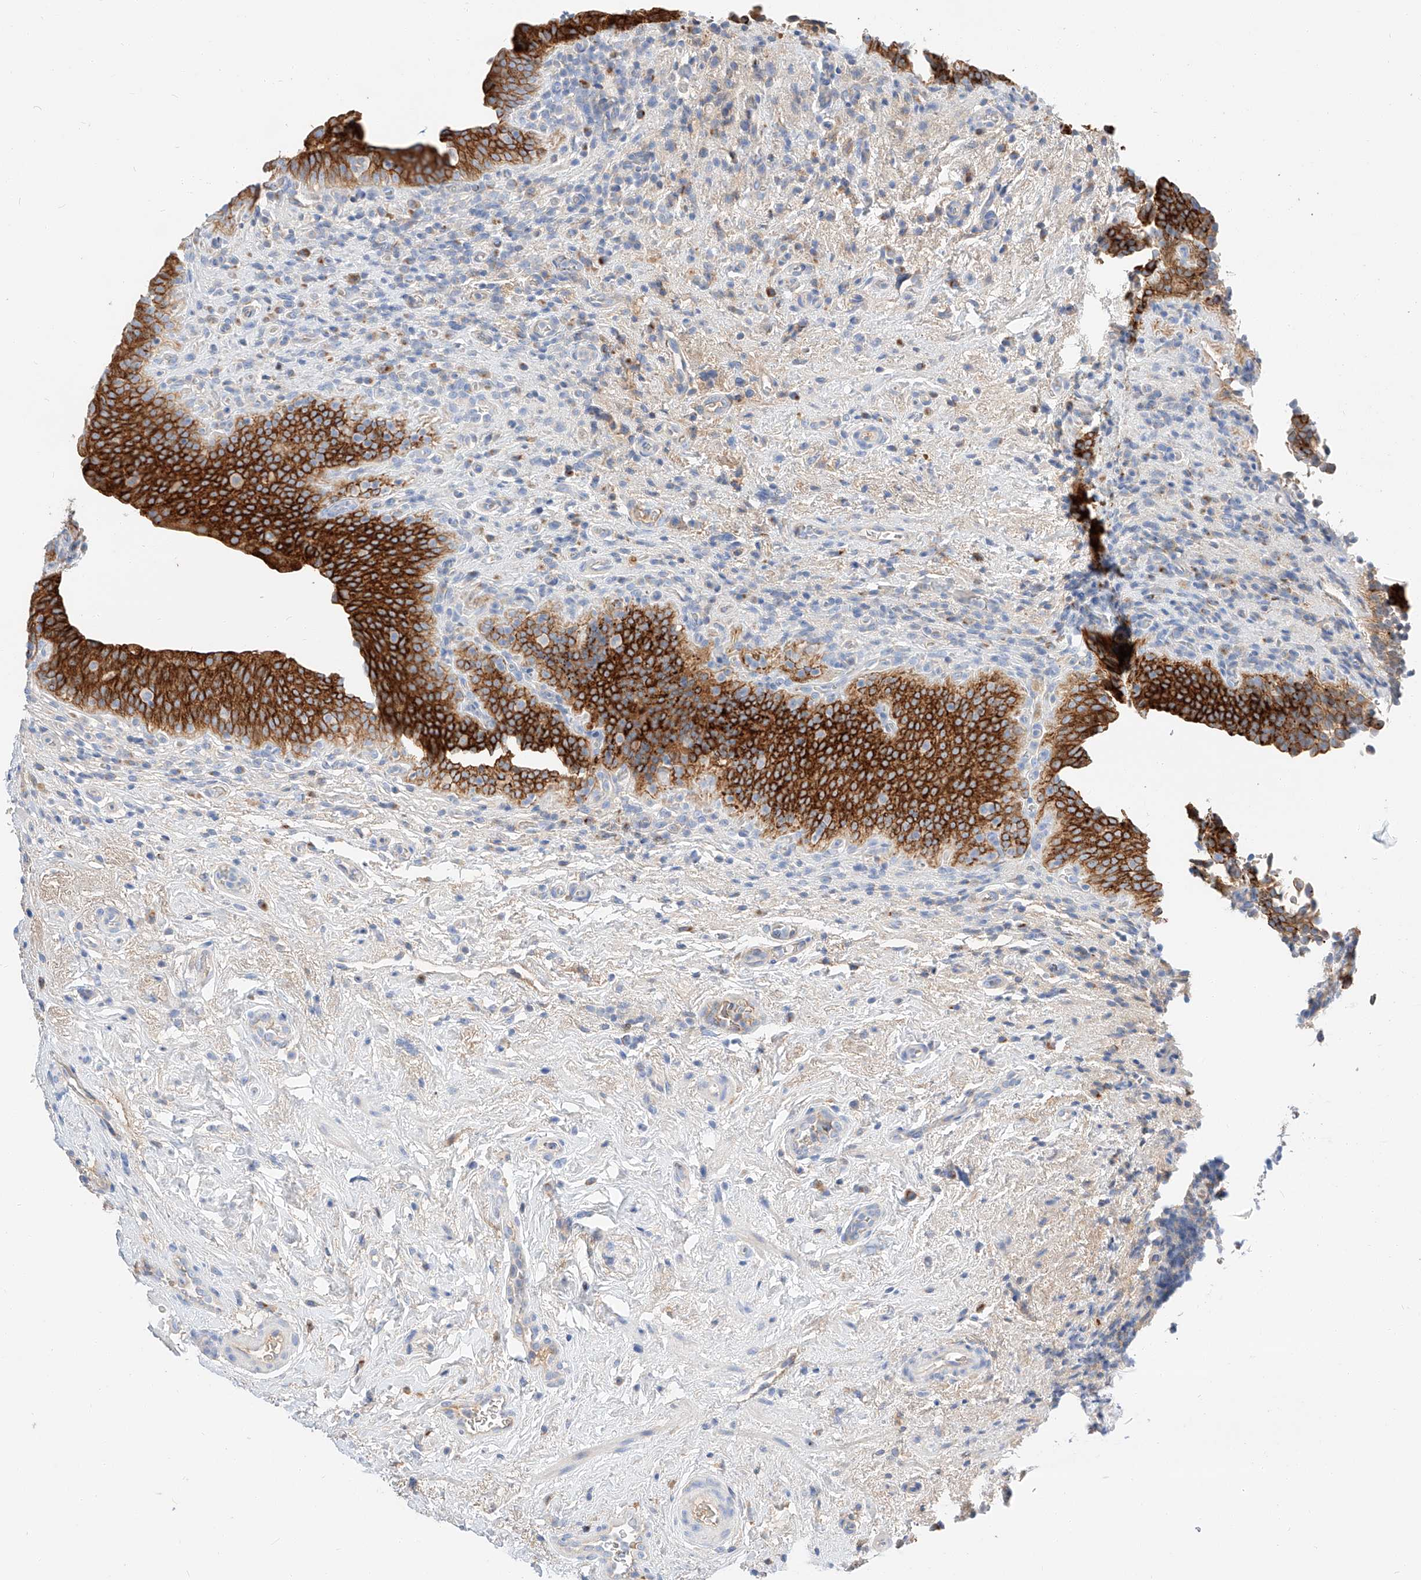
{"staining": {"intensity": "strong", "quantity": ">75%", "location": "cytoplasmic/membranous"}, "tissue": "urinary bladder", "cell_type": "Urothelial cells", "image_type": "normal", "snomed": [{"axis": "morphology", "description": "Normal tissue, NOS"}, {"axis": "topography", "description": "Urinary bladder"}], "caption": "Protein expression analysis of unremarkable urinary bladder displays strong cytoplasmic/membranous staining in approximately >75% of urothelial cells. The staining is performed using DAB brown chromogen to label protein expression. The nuclei are counter-stained blue using hematoxylin.", "gene": "MAP7", "patient": {"sex": "male", "age": 83}}